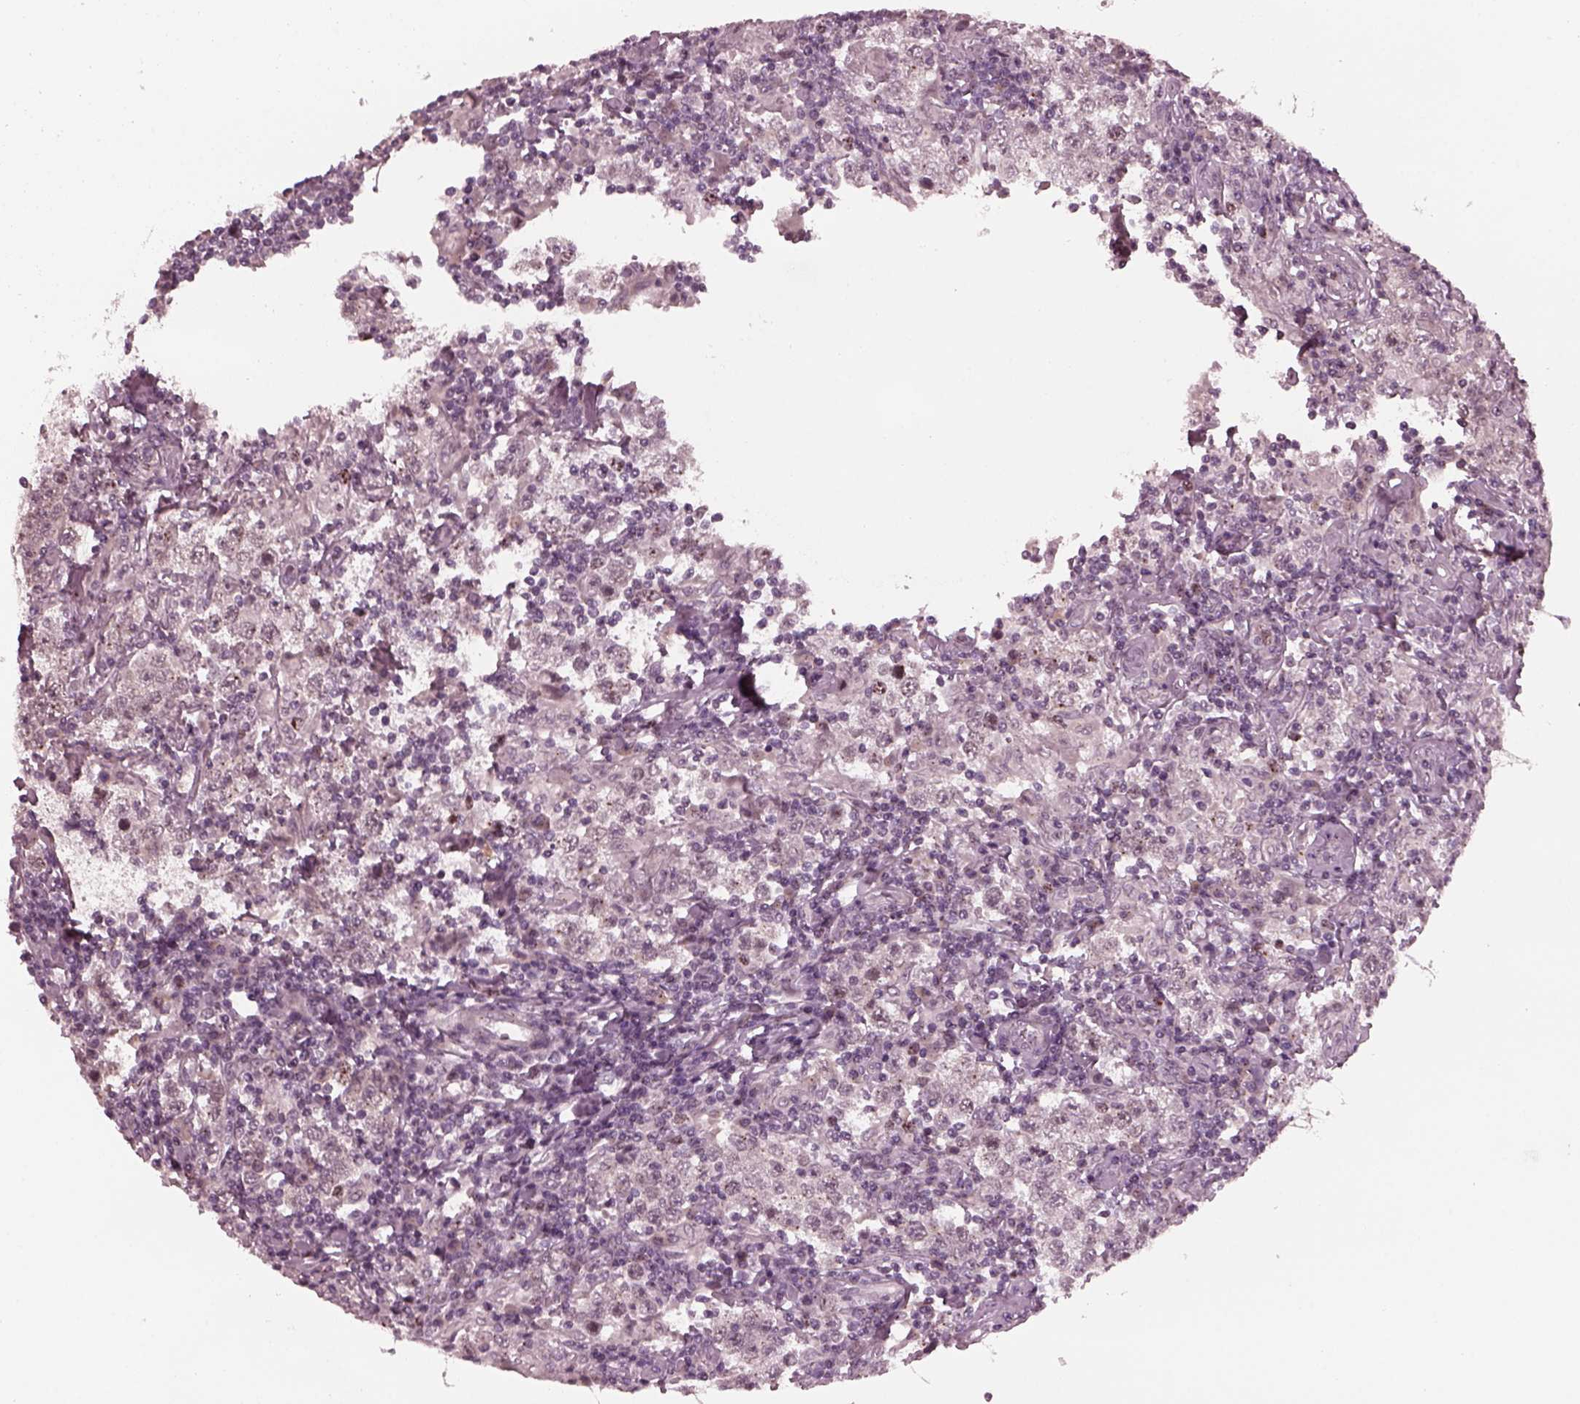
{"staining": {"intensity": "weak", "quantity": "<25%", "location": "cytoplasmic/membranous"}, "tissue": "testis cancer", "cell_type": "Tumor cells", "image_type": "cancer", "snomed": [{"axis": "morphology", "description": "Seminoma, NOS"}, {"axis": "morphology", "description": "Carcinoma, Embryonal, NOS"}, {"axis": "topography", "description": "Testis"}], "caption": "Immunohistochemical staining of testis cancer demonstrates no significant expression in tumor cells.", "gene": "SAXO1", "patient": {"sex": "male", "age": 41}}